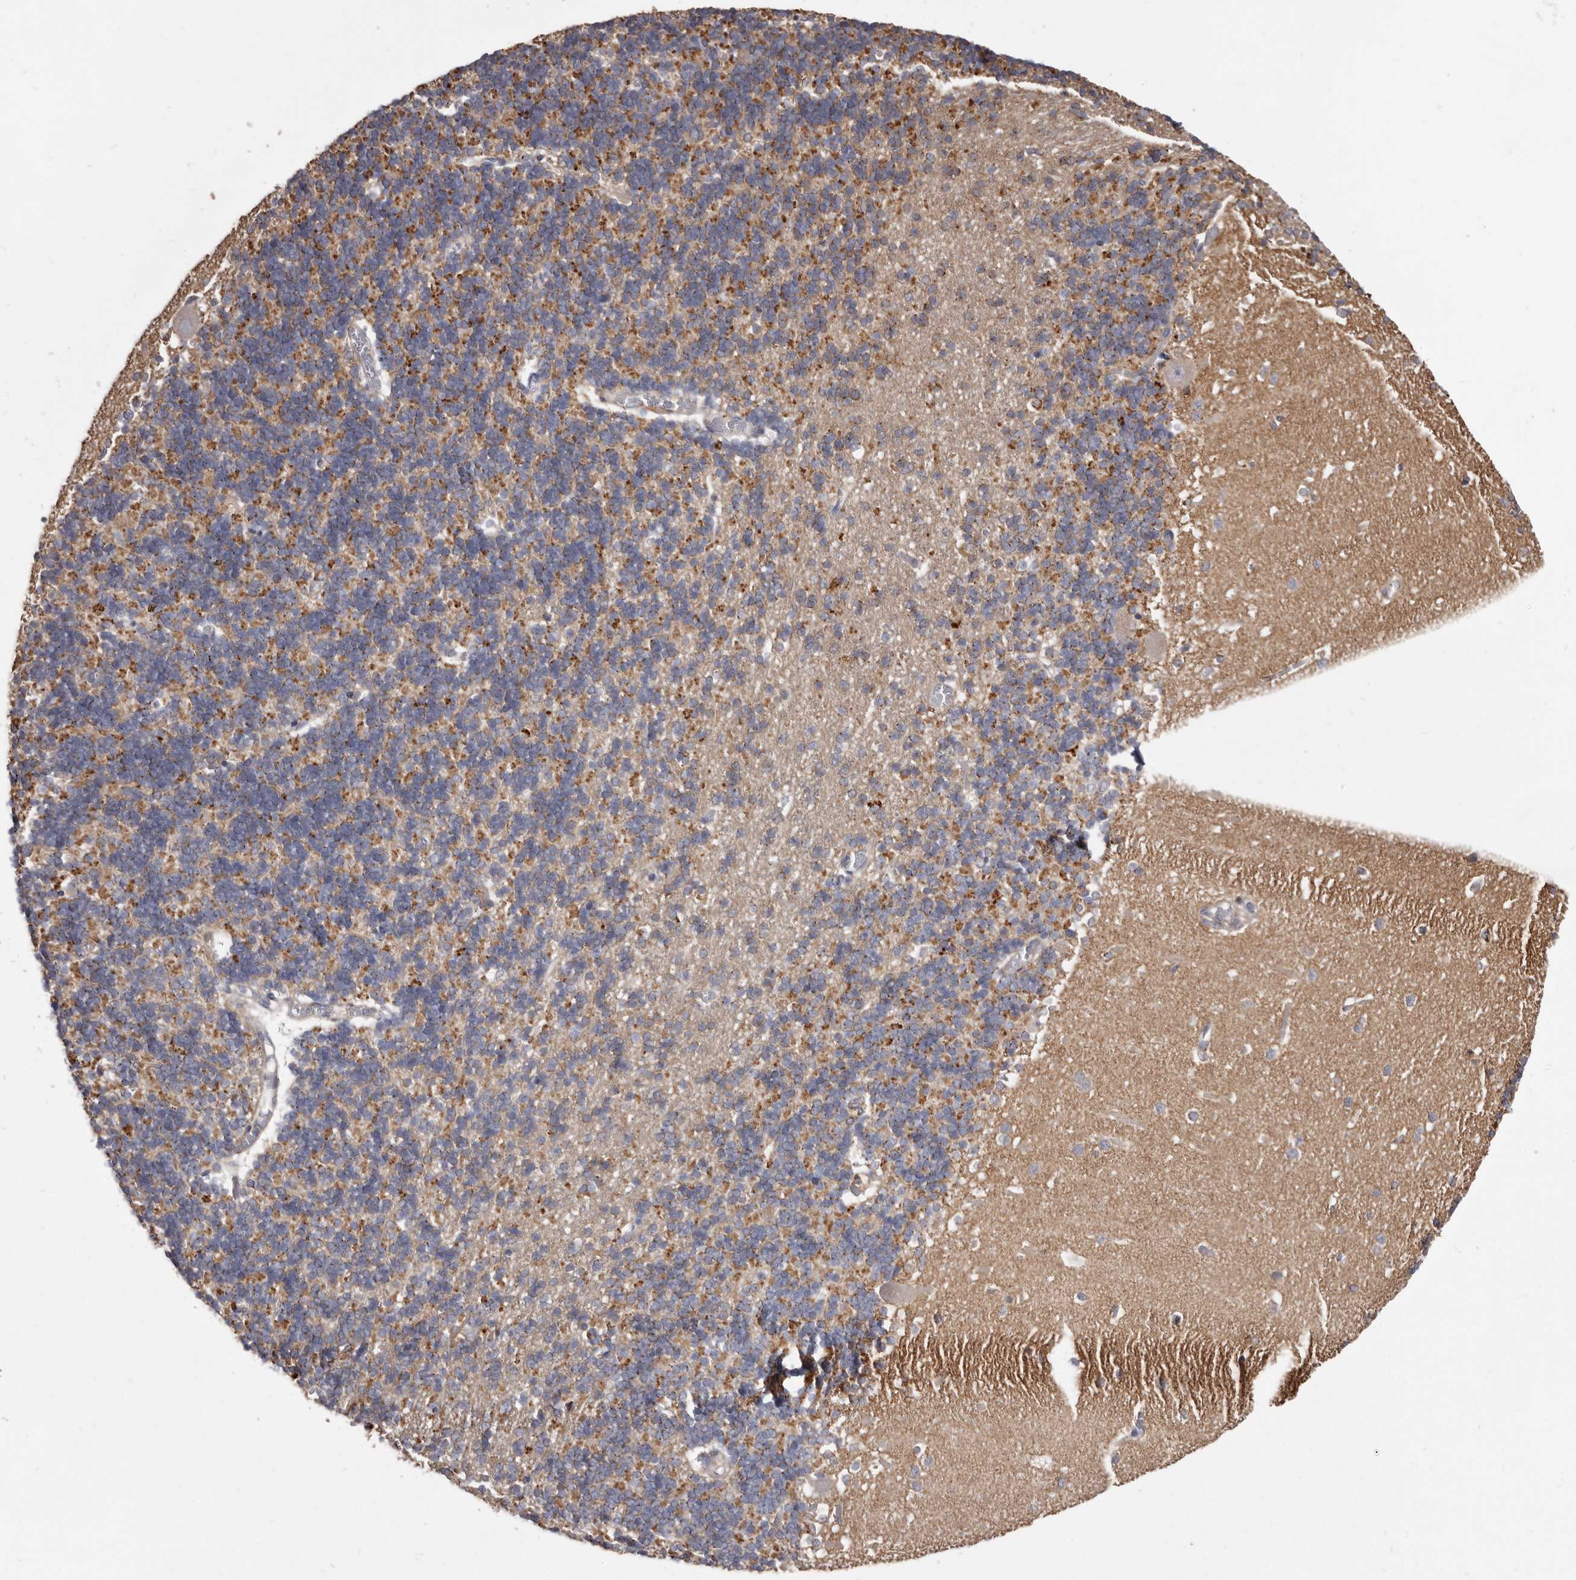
{"staining": {"intensity": "strong", "quantity": "25%-75%", "location": "cytoplasmic/membranous"}, "tissue": "cerebellum", "cell_type": "Cells in granular layer", "image_type": "normal", "snomed": [{"axis": "morphology", "description": "Normal tissue, NOS"}, {"axis": "topography", "description": "Cerebellum"}], "caption": "The photomicrograph exhibits a brown stain indicating the presence of a protein in the cytoplasmic/membranous of cells in granular layer in cerebellum.", "gene": "TPD52", "patient": {"sex": "male", "age": 37}}